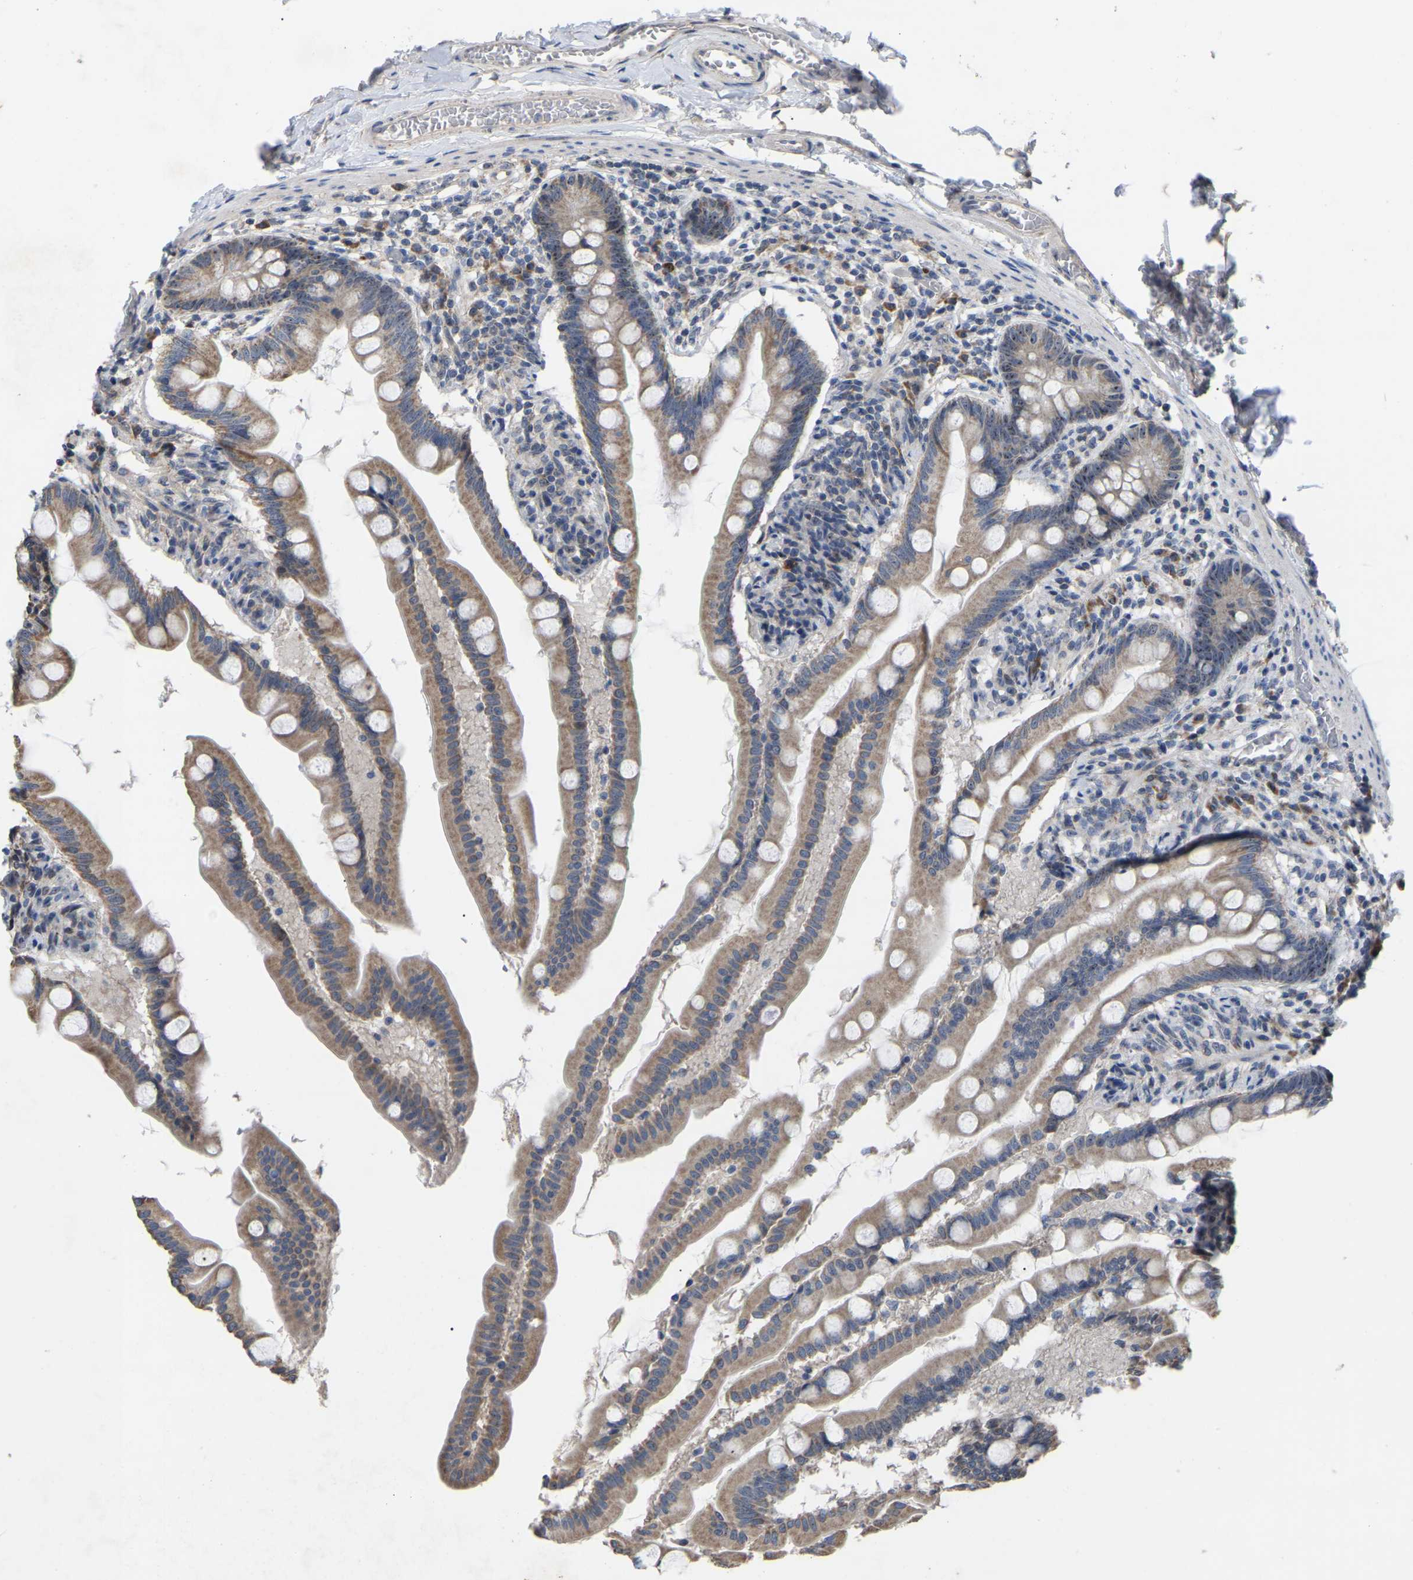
{"staining": {"intensity": "moderate", "quantity": ">75%", "location": "cytoplasmic/membranous,nuclear"}, "tissue": "small intestine", "cell_type": "Glandular cells", "image_type": "normal", "snomed": [{"axis": "morphology", "description": "Normal tissue, NOS"}, {"axis": "topography", "description": "Small intestine"}], "caption": "Human small intestine stained for a protein (brown) displays moderate cytoplasmic/membranous,nuclear positive expression in approximately >75% of glandular cells.", "gene": "NOP53", "patient": {"sex": "female", "age": 56}}